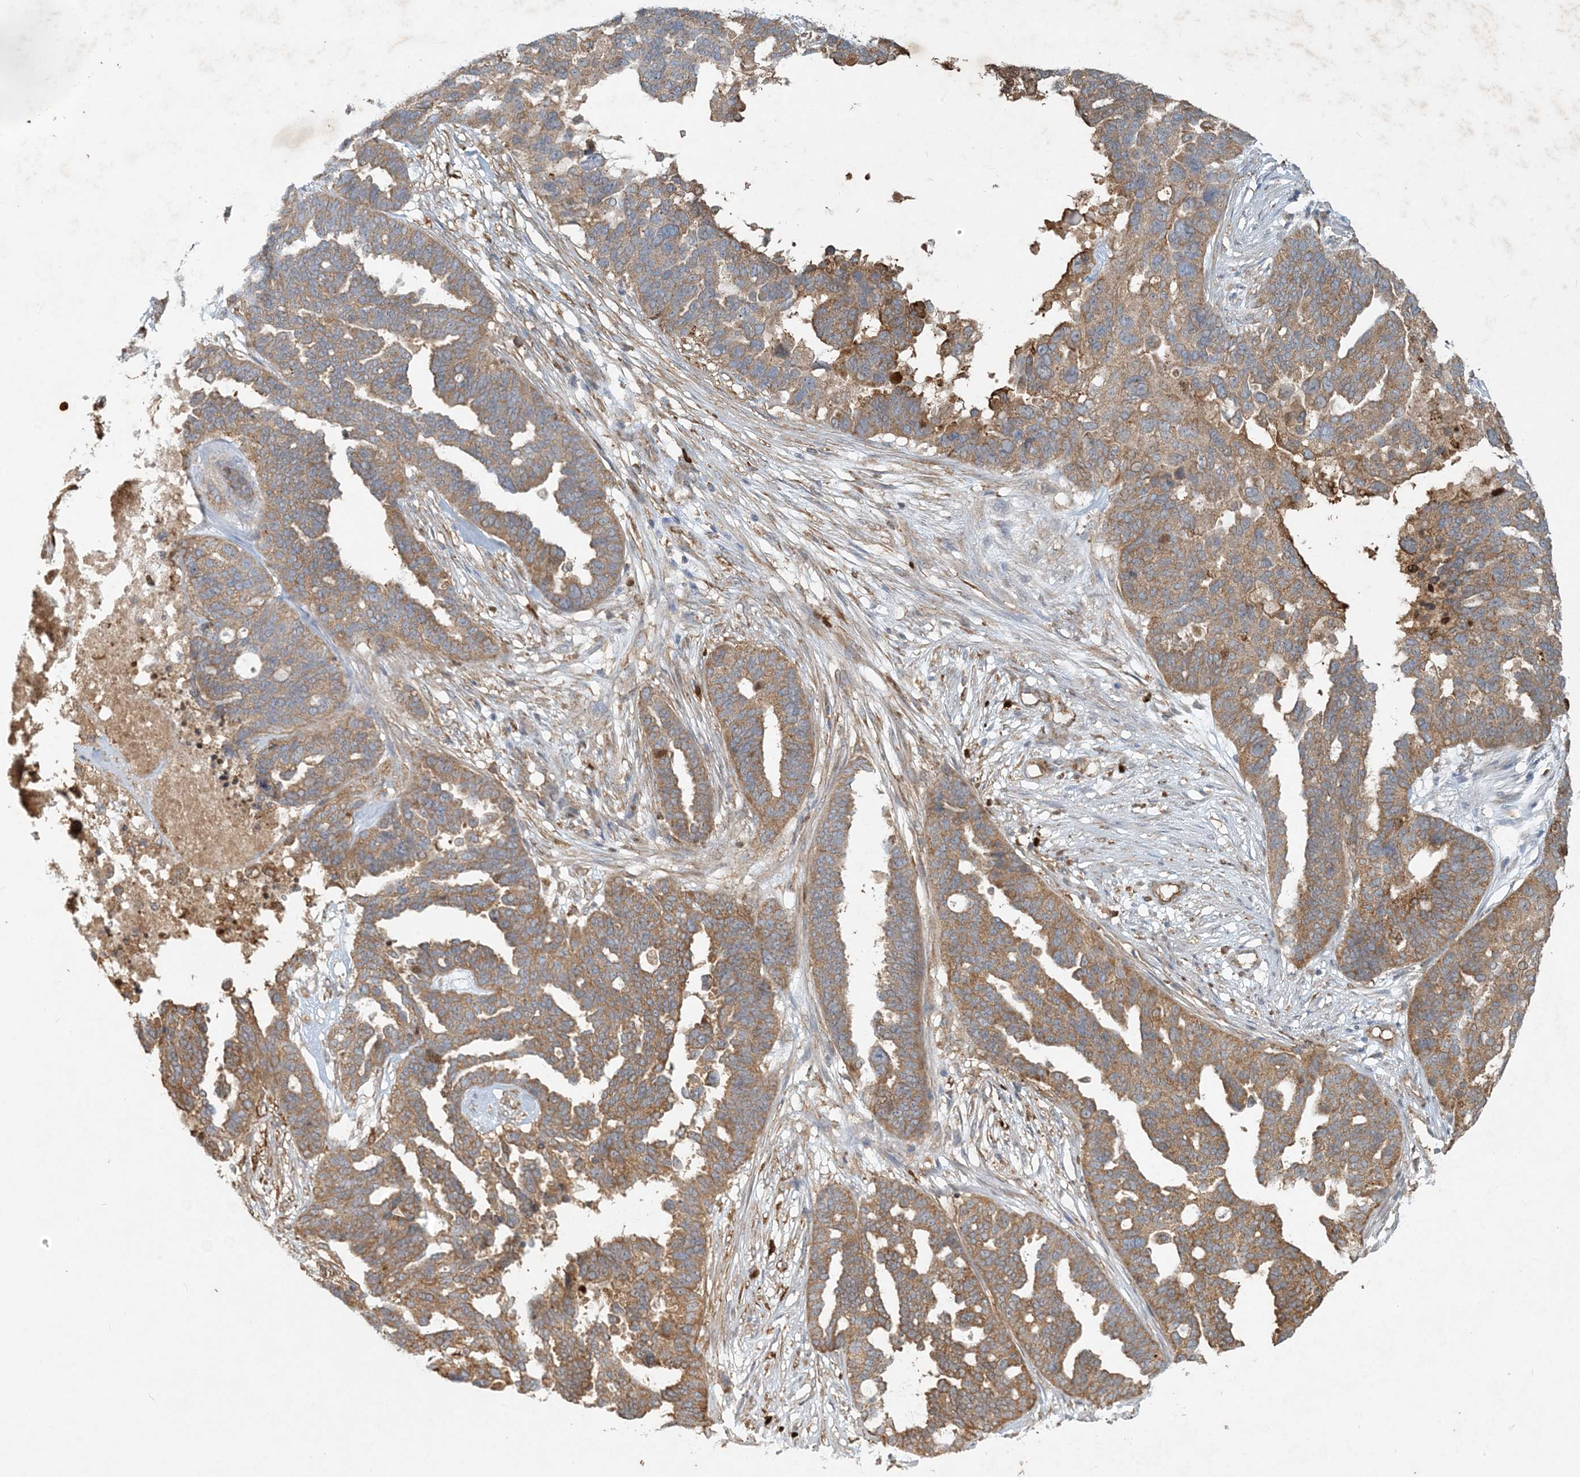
{"staining": {"intensity": "moderate", "quantity": ">75%", "location": "cytoplasmic/membranous"}, "tissue": "ovarian cancer", "cell_type": "Tumor cells", "image_type": "cancer", "snomed": [{"axis": "morphology", "description": "Cystadenocarcinoma, serous, NOS"}, {"axis": "topography", "description": "Ovary"}], "caption": "A brown stain shows moderate cytoplasmic/membranous expression of a protein in serous cystadenocarcinoma (ovarian) tumor cells.", "gene": "MCOLN1", "patient": {"sex": "female", "age": 59}}